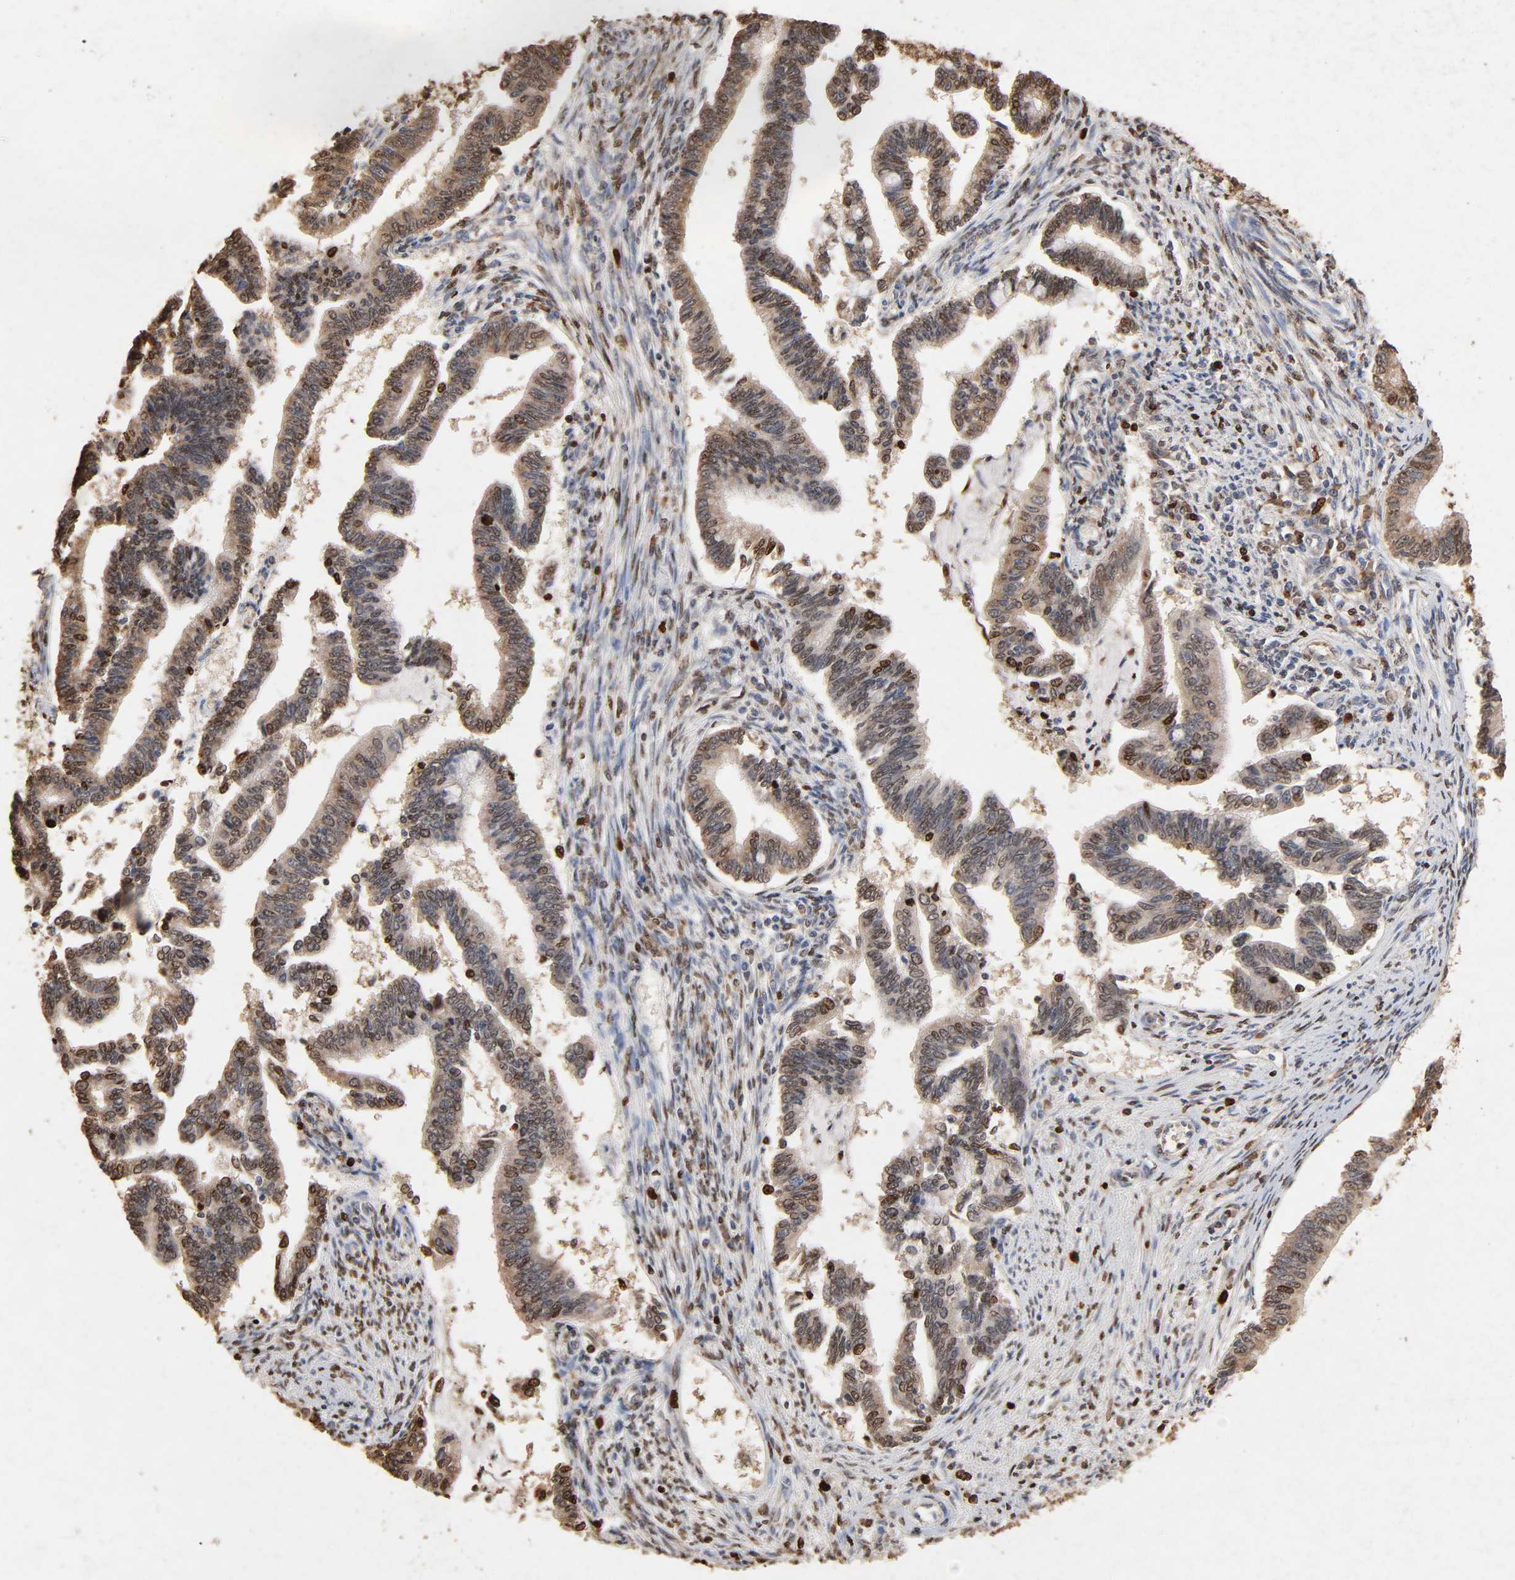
{"staining": {"intensity": "strong", "quantity": ">75%", "location": "cytoplasmic/membranous"}, "tissue": "cervical cancer", "cell_type": "Tumor cells", "image_type": "cancer", "snomed": [{"axis": "morphology", "description": "Adenocarcinoma, NOS"}, {"axis": "topography", "description": "Cervix"}], "caption": "Immunohistochemistry photomicrograph of neoplastic tissue: cervical cancer stained using immunohistochemistry demonstrates high levels of strong protein expression localized specifically in the cytoplasmic/membranous of tumor cells, appearing as a cytoplasmic/membranous brown color.", "gene": "CYCS", "patient": {"sex": "female", "age": 36}}